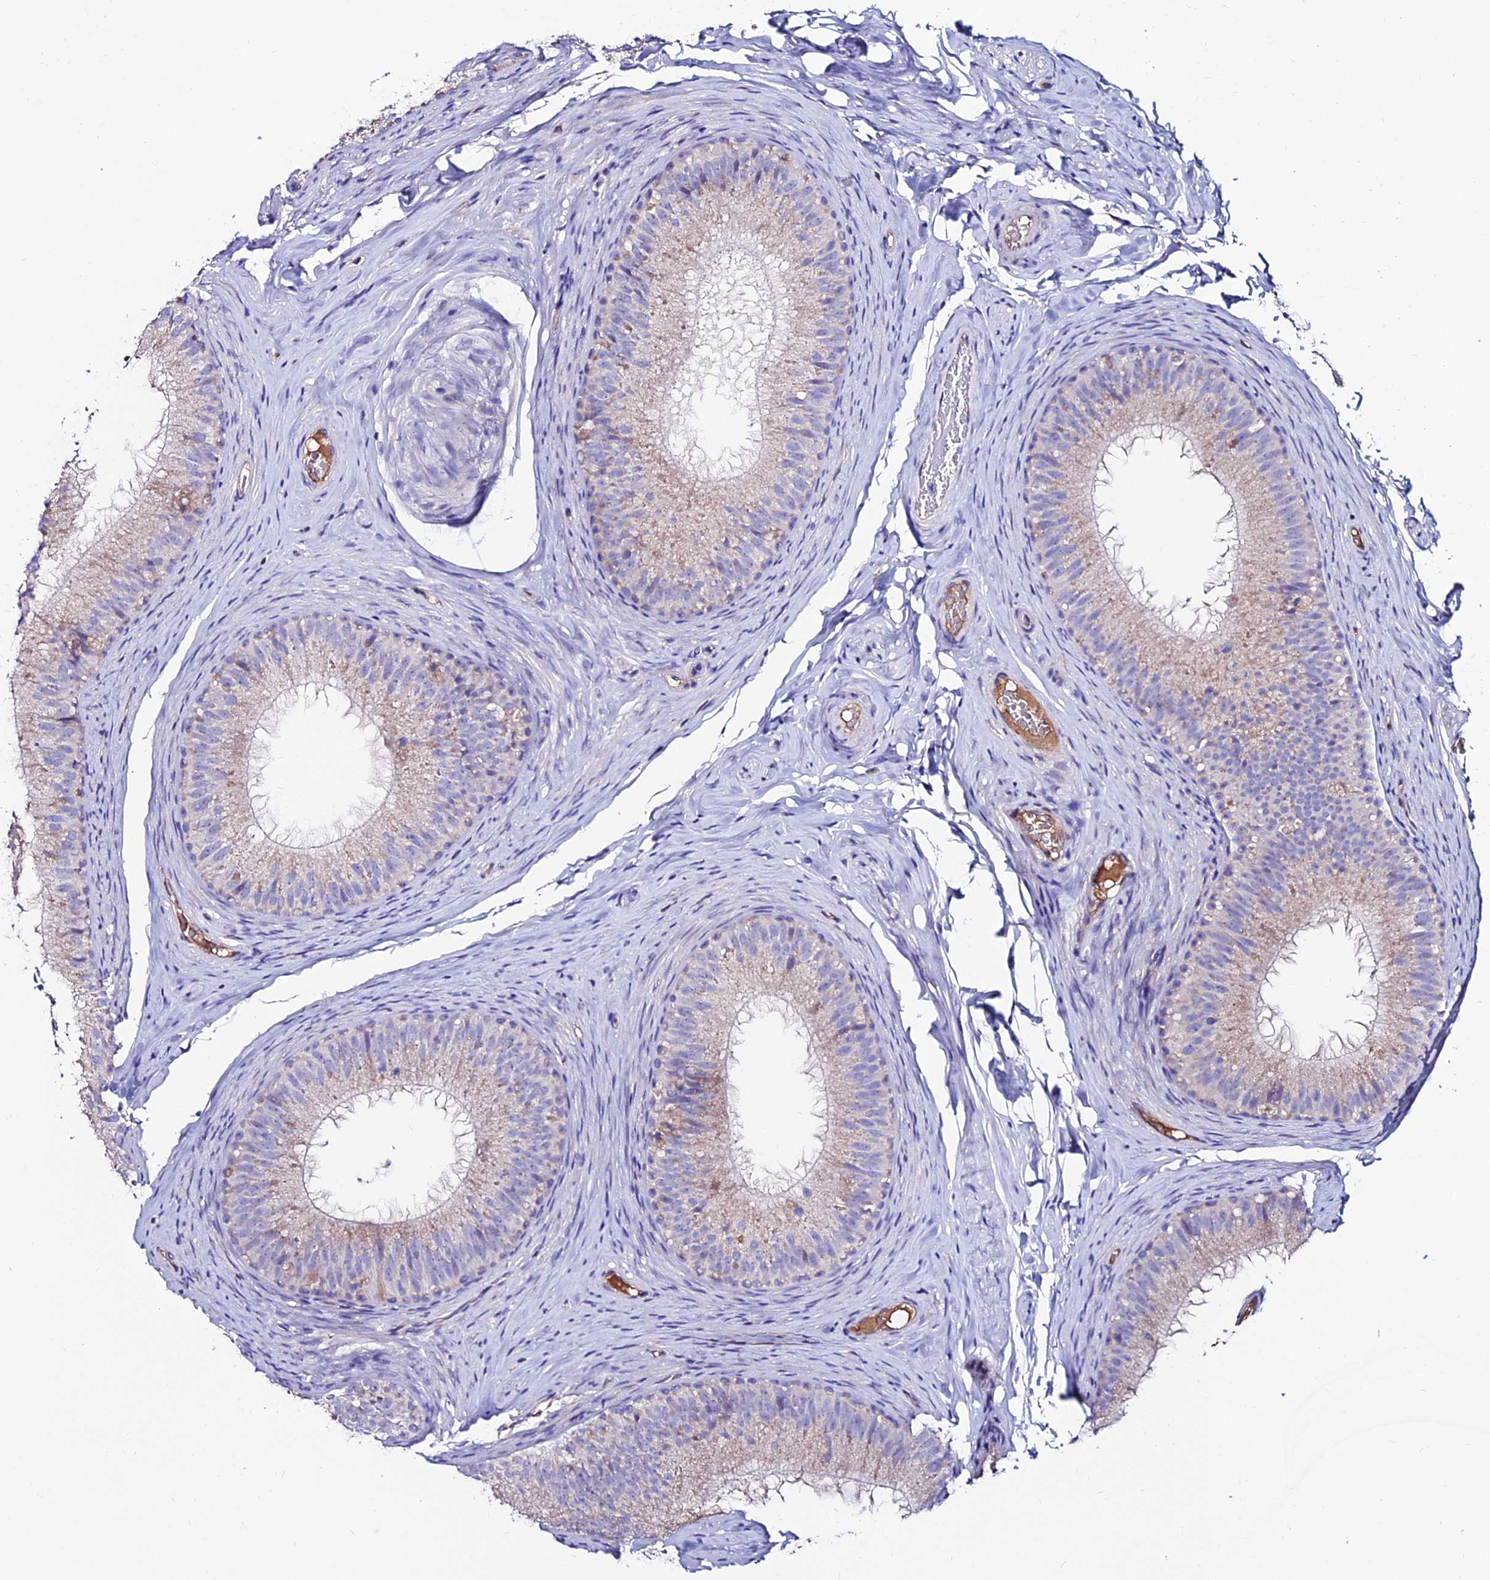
{"staining": {"intensity": "weak", "quantity": "<25%", "location": "cytoplasmic/membranous"}, "tissue": "epididymis", "cell_type": "Glandular cells", "image_type": "normal", "snomed": [{"axis": "morphology", "description": "Normal tissue, NOS"}, {"axis": "topography", "description": "Epididymis"}], "caption": "Glandular cells are negative for brown protein staining in unremarkable epididymis. Nuclei are stained in blue.", "gene": "SLC25A16", "patient": {"sex": "male", "age": 34}}